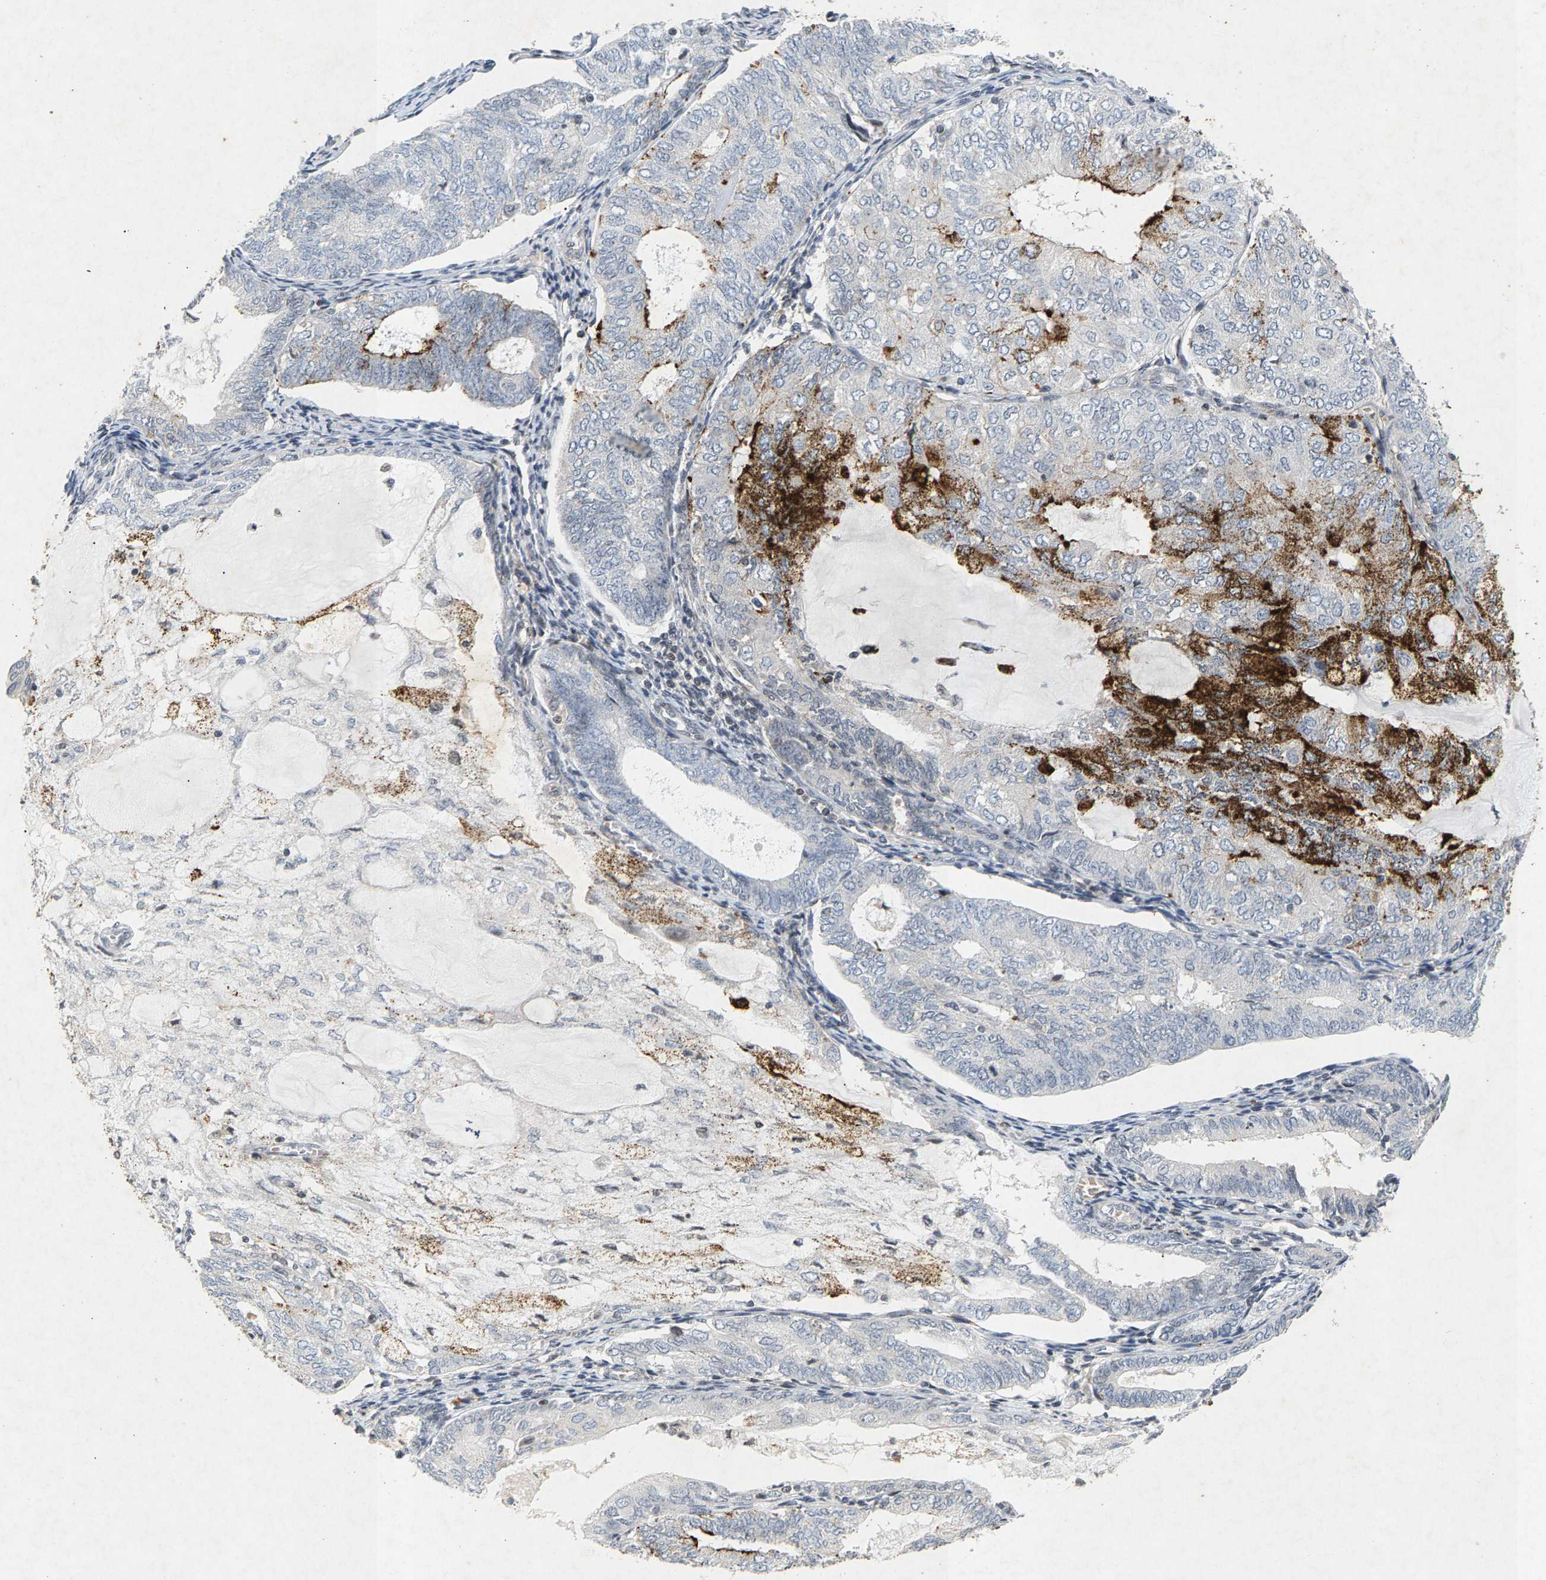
{"staining": {"intensity": "strong", "quantity": "<25%", "location": "cytoplasmic/membranous"}, "tissue": "endometrial cancer", "cell_type": "Tumor cells", "image_type": "cancer", "snomed": [{"axis": "morphology", "description": "Adenocarcinoma, NOS"}, {"axis": "topography", "description": "Endometrium"}], "caption": "Tumor cells exhibit strong cytoplasmic/membranous staining in about <25% of cells in endometrial cancer (adenocarcinoma).", "gene": "ZPR1", "patient": {"sex": "female", "age": 81}}